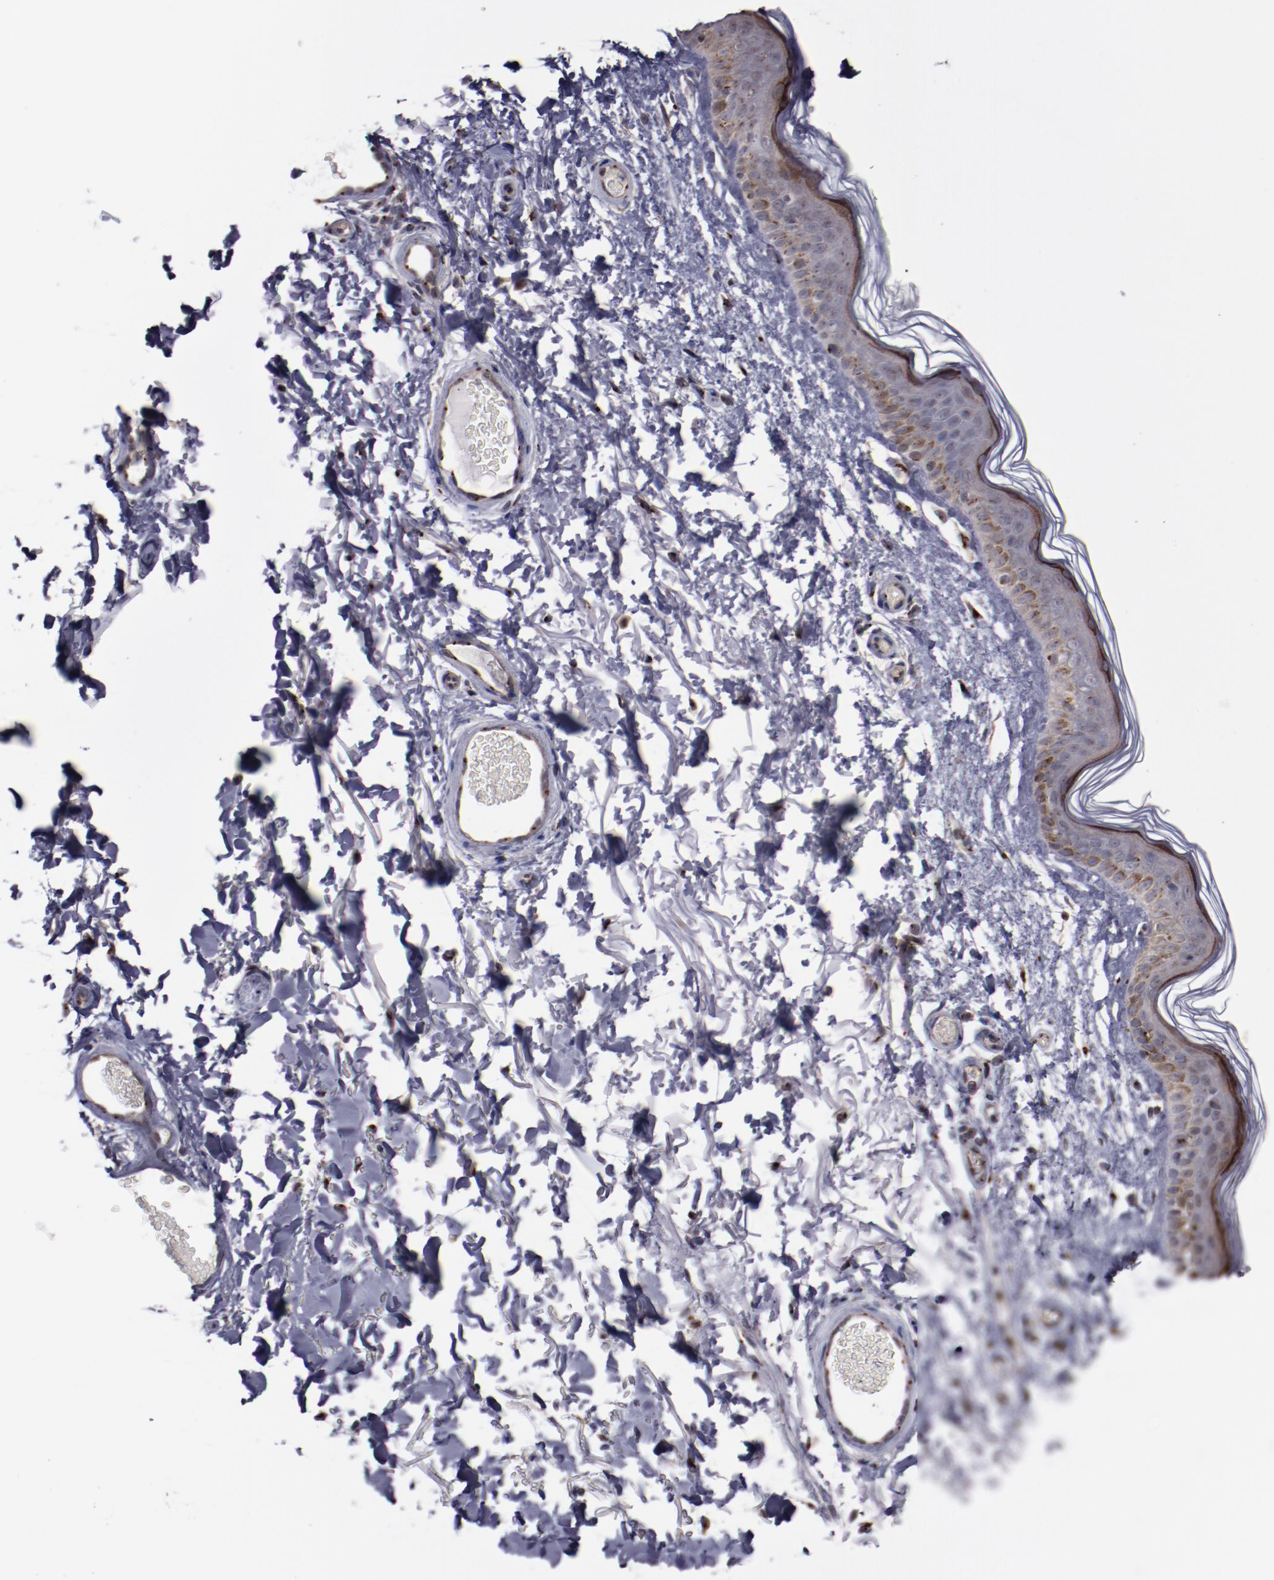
{"staining": {"intensity": "moderate", "quantity": ">75%", "location": "cytoplasmic/membranous"}, "tissue": "skin", "cell_type": "Fibroblasts", "image_type": "normal", "snomed": [{"axis": "morphology", "description": "Normal tissue, NOS"}, {"axis": "topography", "description": "Skin"}], "caption": "This is an image of IHC staining of benign skin, which shows moderate expression in the cytoplasmic/membranous of fibroblasts.", "gene": "GOLIM4", "patient": {"sex": "male", "age": 63}}